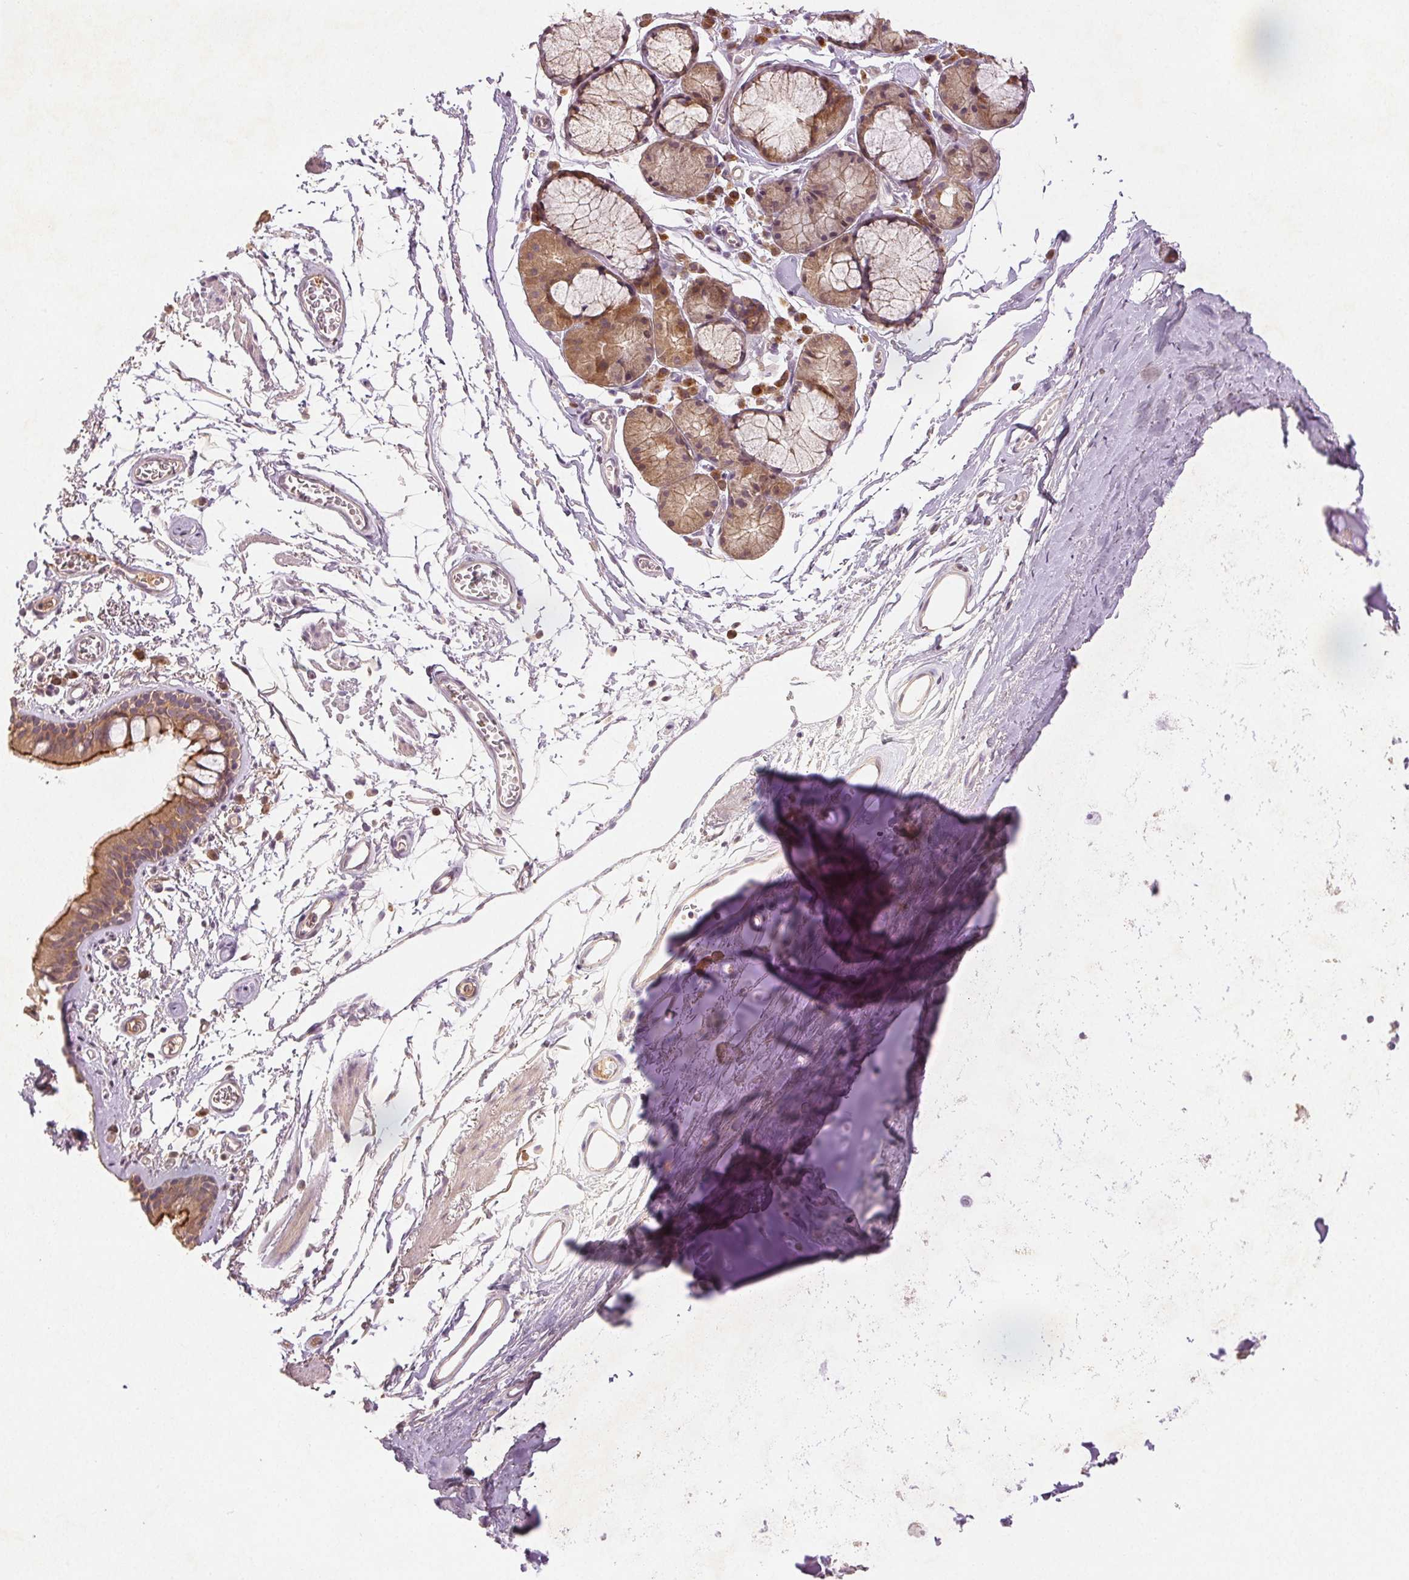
{"staining": {"intensity": "moderate", "quantity": ">75%", "location": "cytoplasmic/membranous"}, "tissue": "bronchus", "cell_type": "Respiratory epithelial cells", "image_type": "normal", "snomed": [{"axis": "morphology", "description": "Normal tissue, NOS"}, {"axis": "topography", "description": "Cartilage tissue"}, {"axis": "topography", "description": "Bronchus"}], "caption": "Protein expression analysis of unremarkable bronchus reveals moderate cytoplasmic/membranous positivity in approximately >75% of respiratory epithelial cells.", "gene": "YIF1B", "patient": {"sex": "female", "age": 79}}